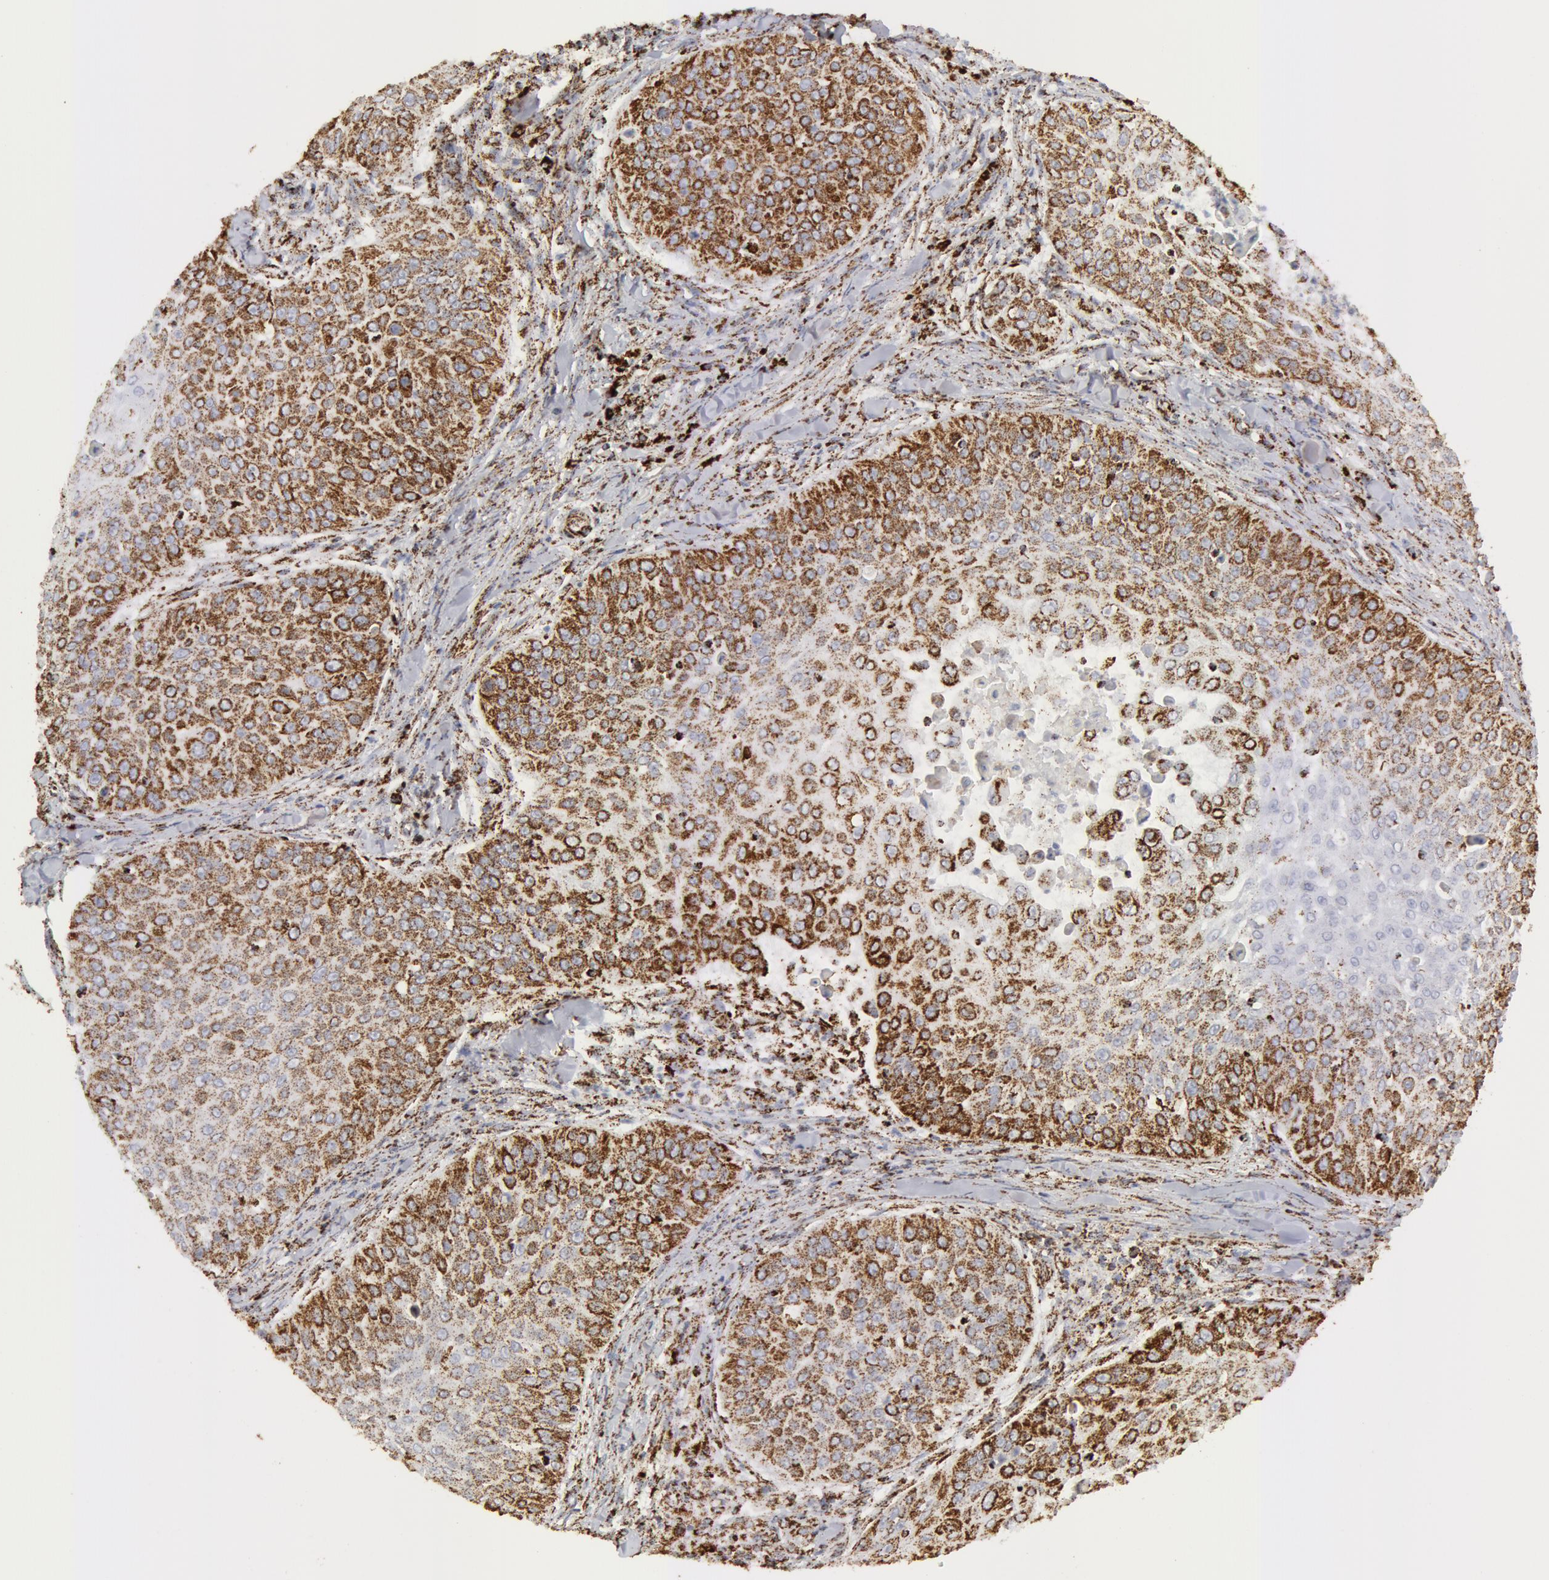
{"staining": {"intensity": "moderate", "quantity": ">75%", "location": "cytoplasmic/membranous"}, "tissue": "skin cancer", "cell_type": "Tumor cells", "image_type": "cancer", "snomed": [{"axis": "morphology", "description": "Squamous cell carcinoma, NOS"}, {"axis": "topography", "description": "Skin"}], "caption": "High-power microscopy captured an IHC histopathology image of skin cancer, revealing moderate cytoplasmic/membranous positivity in approximately >75% of tumor cells.", "gene": "ATP5F1B", "patient": {"sex": "male", "age": 82}}